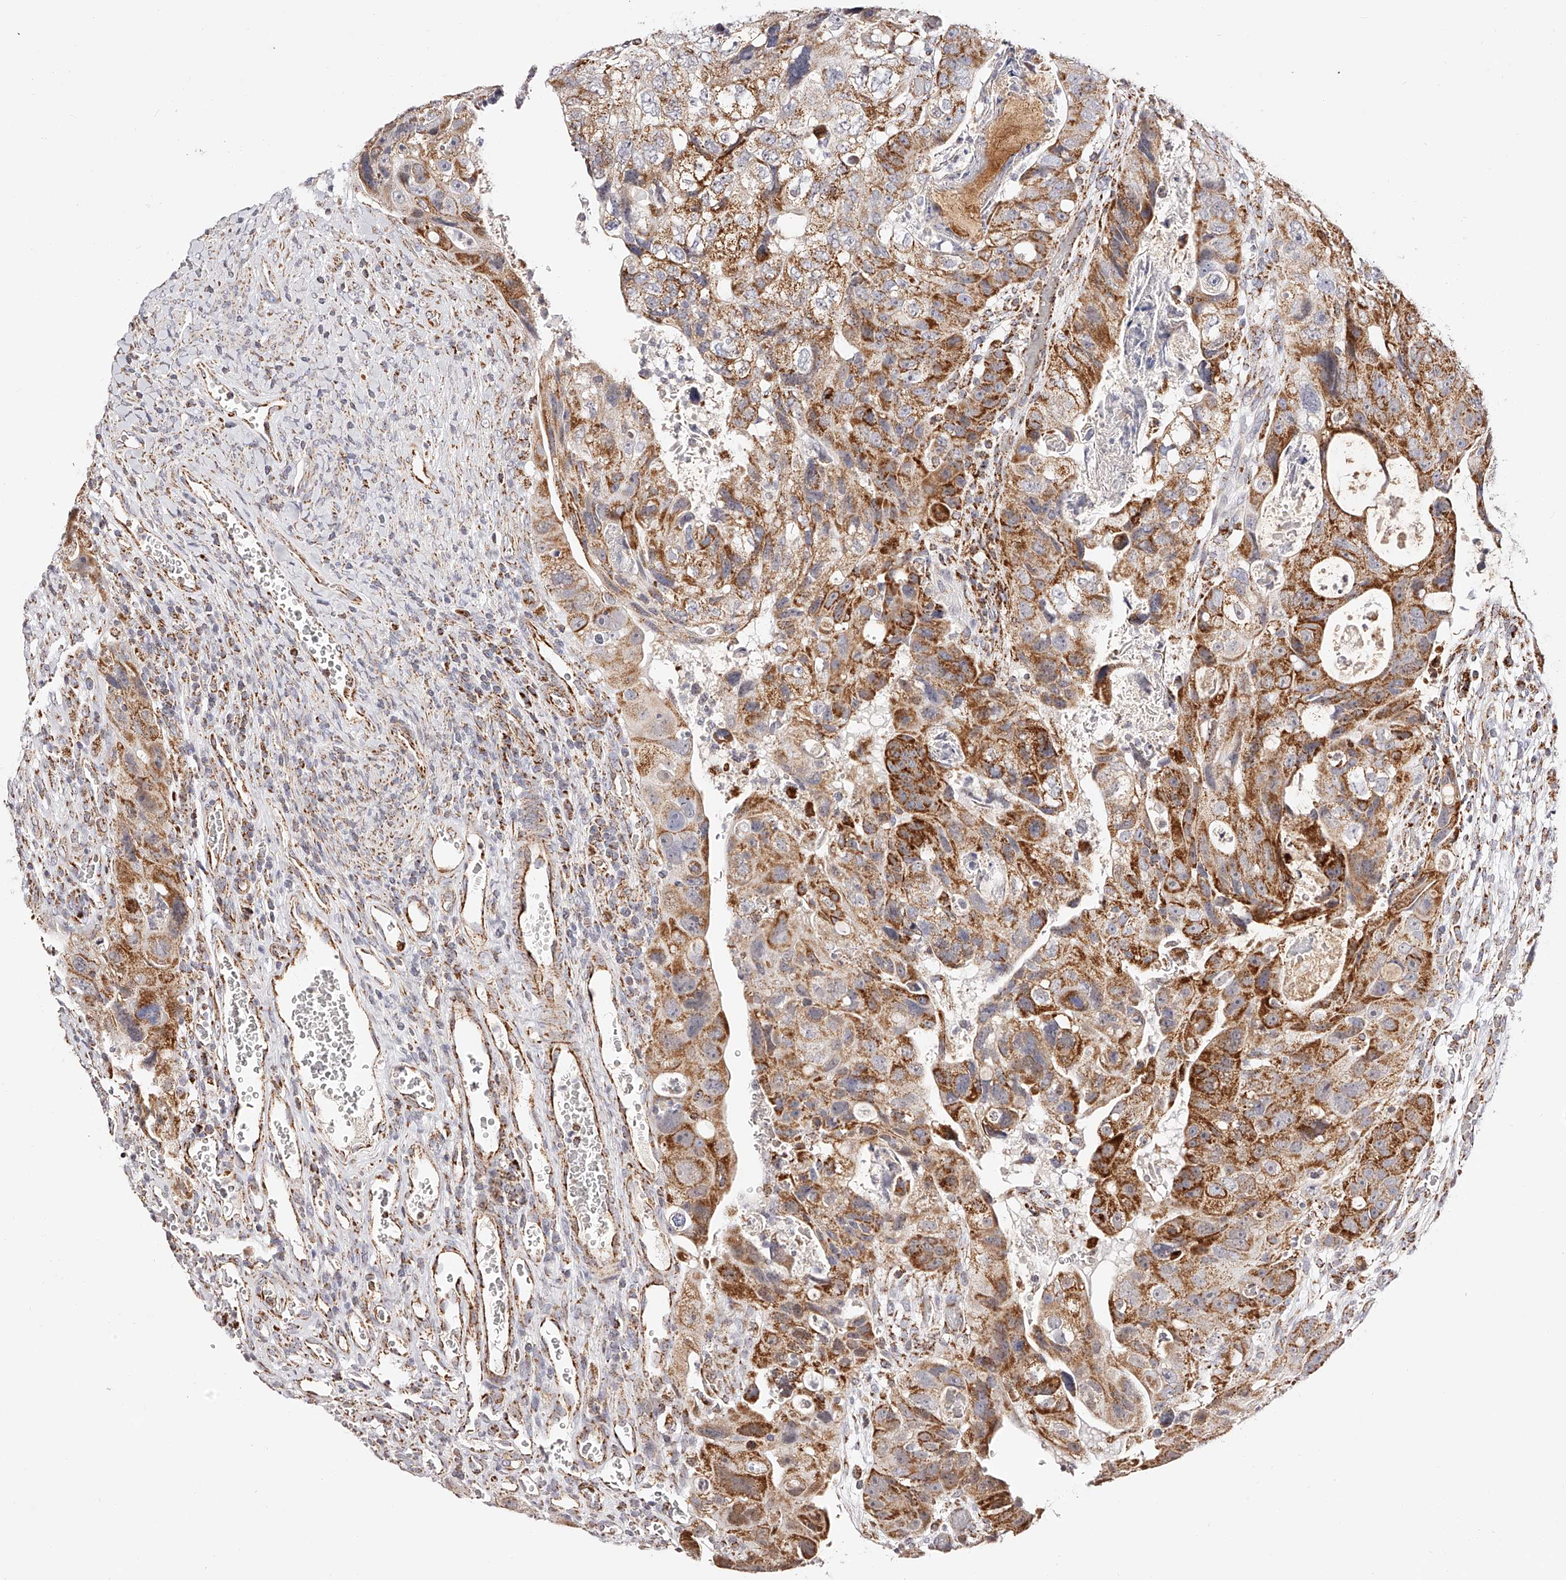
{"staining": {"intensity": "strong", "quantity": "25%-75%", "location": "cytoplasmic/membranous"}, "tissue": "colorectal cancer", "cell_type": "Tumor cells", "image_type": "cancer", "snomed": [{"axis": "morphology", "description": "Adenocarcinoma, NOS"}, {"axis": "topography", "description": "Rectum"}], "caption": "This image reveals adenocarcinoma (colorectal) stained with immunohistochemistry to label a protein in brown. The cytoplasmic/membranous of tumor cells show strong positivity for the protein. Nuclei are counter-stained blue.", "gene": "NDUFV3", "patient": {"sex": "male", "age": 59}}